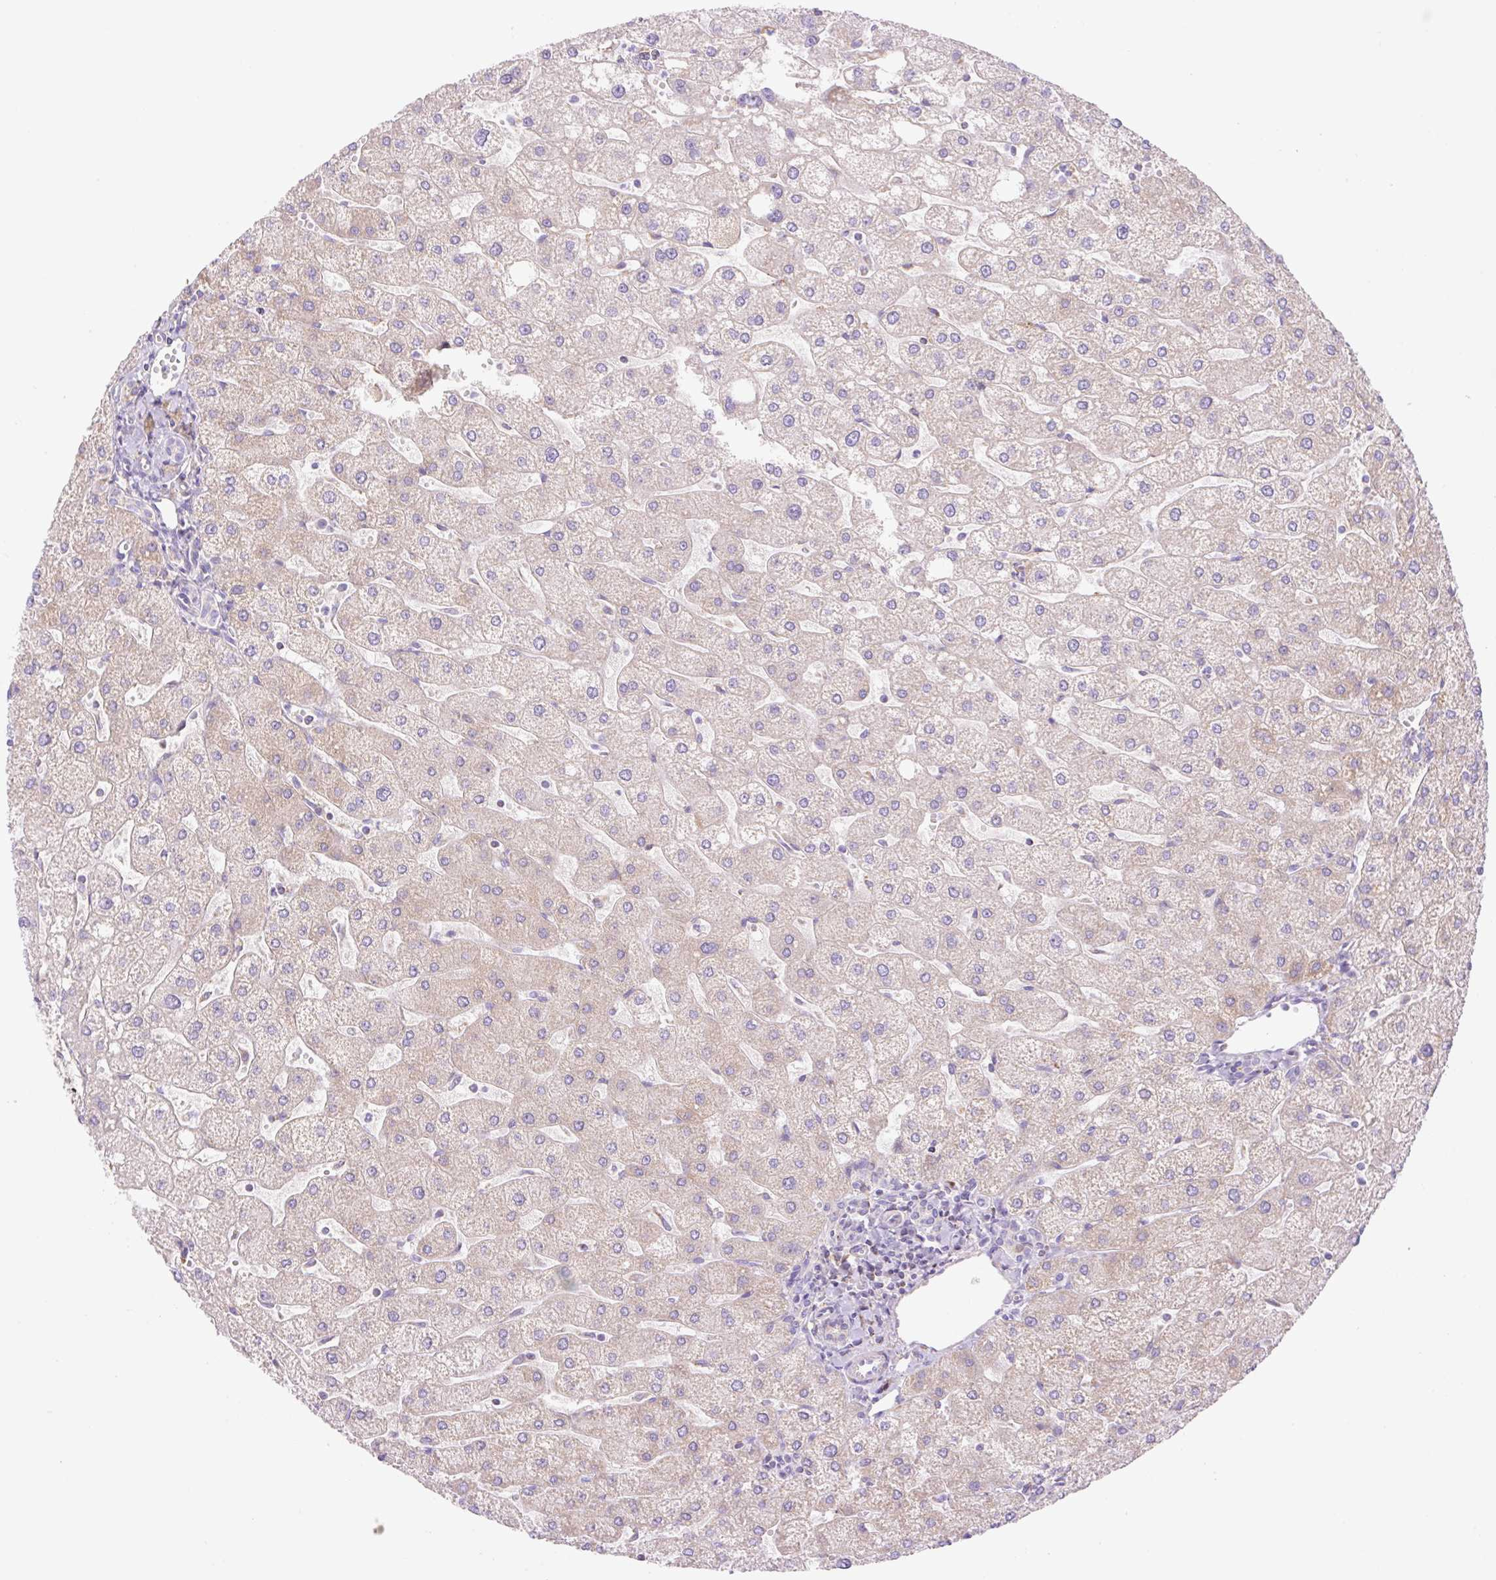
{"staining": {"intensity": "negative", "quantity": "none", "location": "none"}, "tissue": "liver", "cell_type": "Cholangiocytes", "image_type": "normal", "snomed": [{"axis": "morphology", "description": "Normal tissue, NOS"}, {"axis": "topography", "description": "Liver"}], "caption": "Immunohistochemistry (IHC) image of benign liver: human liver stained with DAB (3,3'-diaminobenzidine) exhibits no significant protein expression in cholangiocytes.", "gene": "ETNK2", "patient": {"sex": "male", "age": 67}}